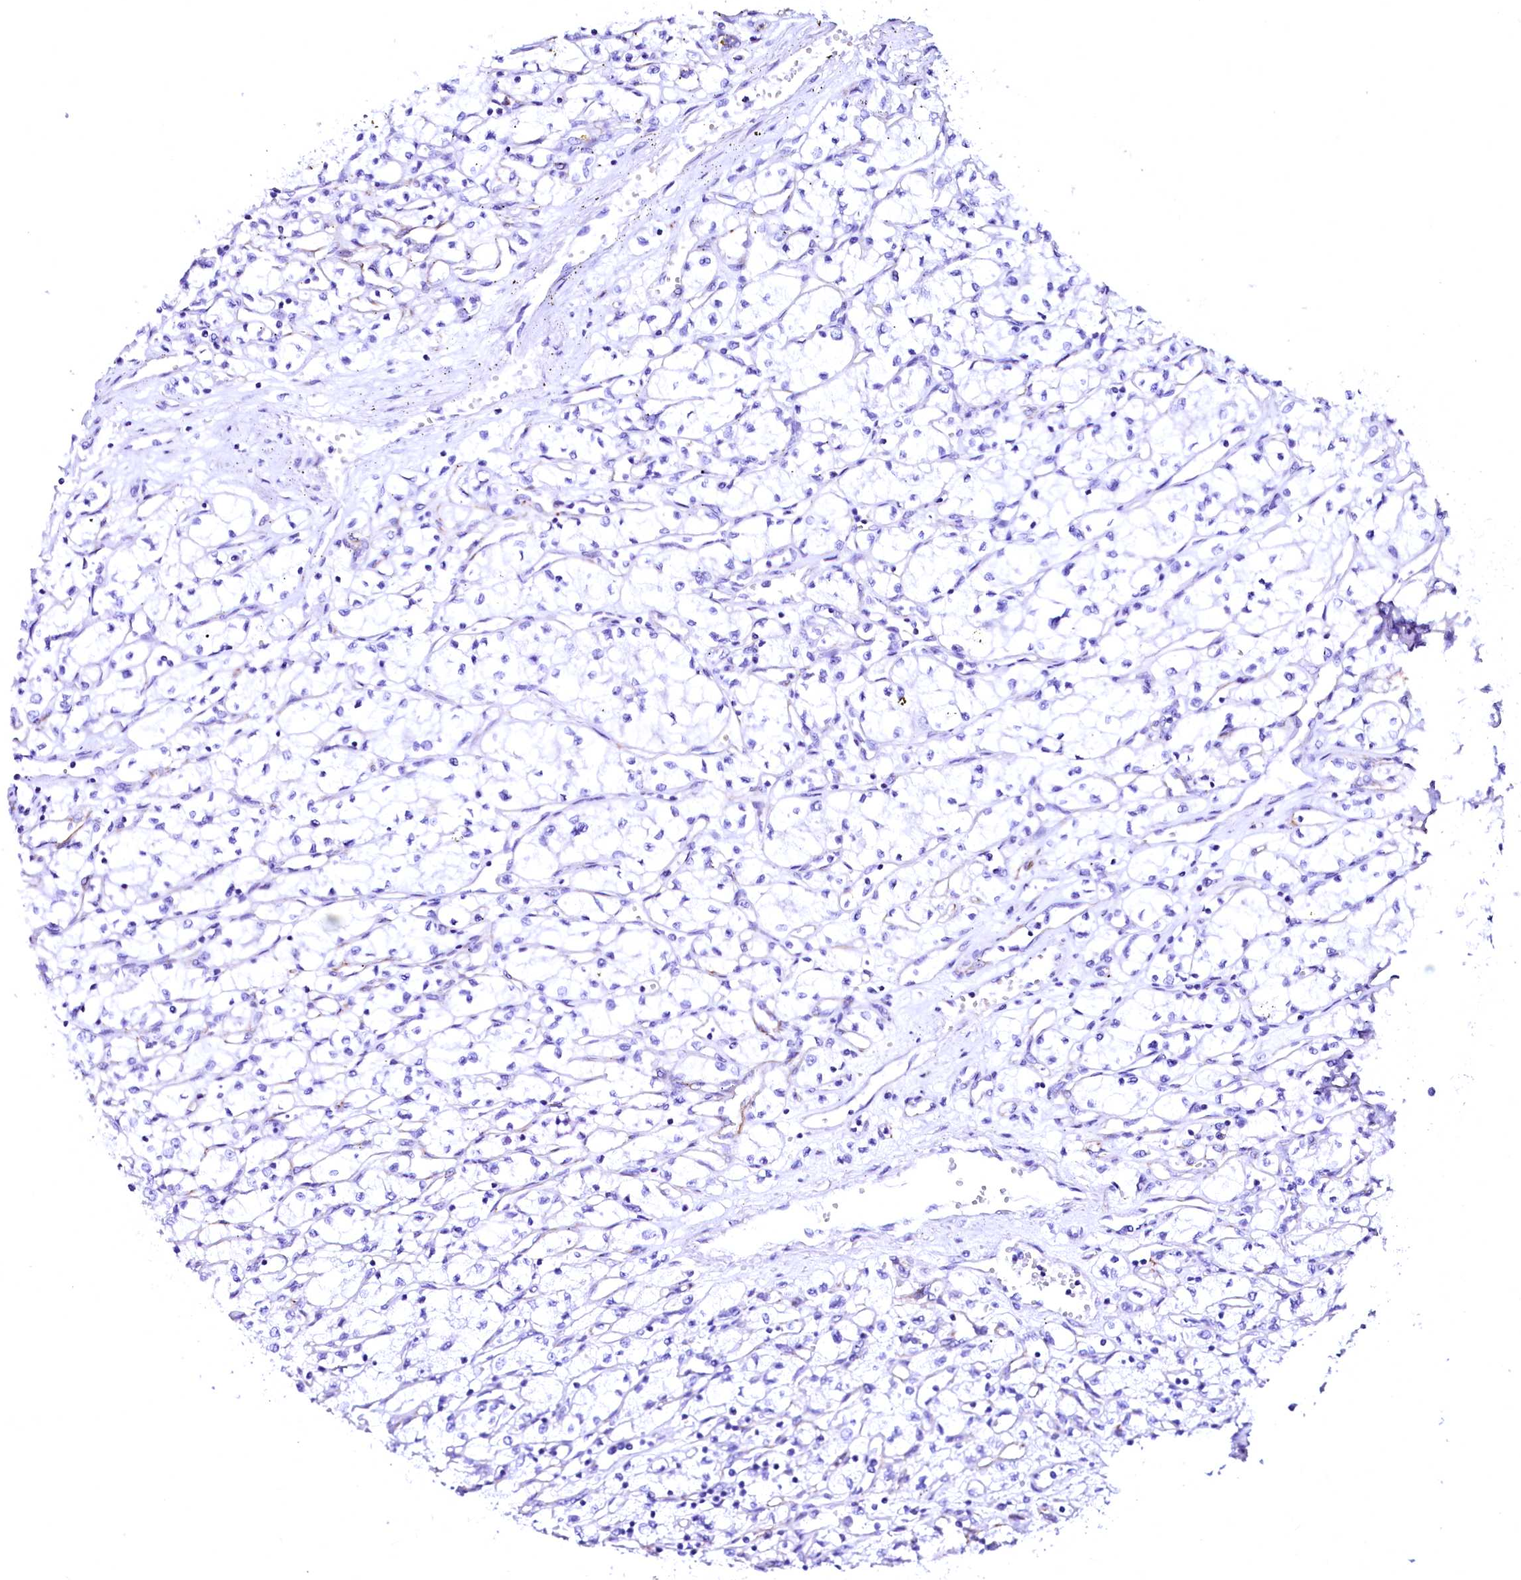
{"staining": {"intensity": "negative", "quantity": "none", "location": "none"}, "tissue": "renal cancer", "cell_type": "Tumor cells", "image_type": "cancer", "snomed": [{"axis": "morphology", "description": "Adenocarcinoma, NOS"}, {"axis": "topography", "description": "Kidney"}], "caption": "High power microscopy histopathology image of an IHC photomicrograph of renal cancer (adenocarcinoma), revealing no significant expression in tumor cells. Brightfield microscopy of immunohistochemistry stained with DAB (3,3'-diaminobenzidine) (brown) and hematoxylin (blue), captured at high magnification.", "gene": "SFR1", "patient": {"sex": "male", "age": 59}}